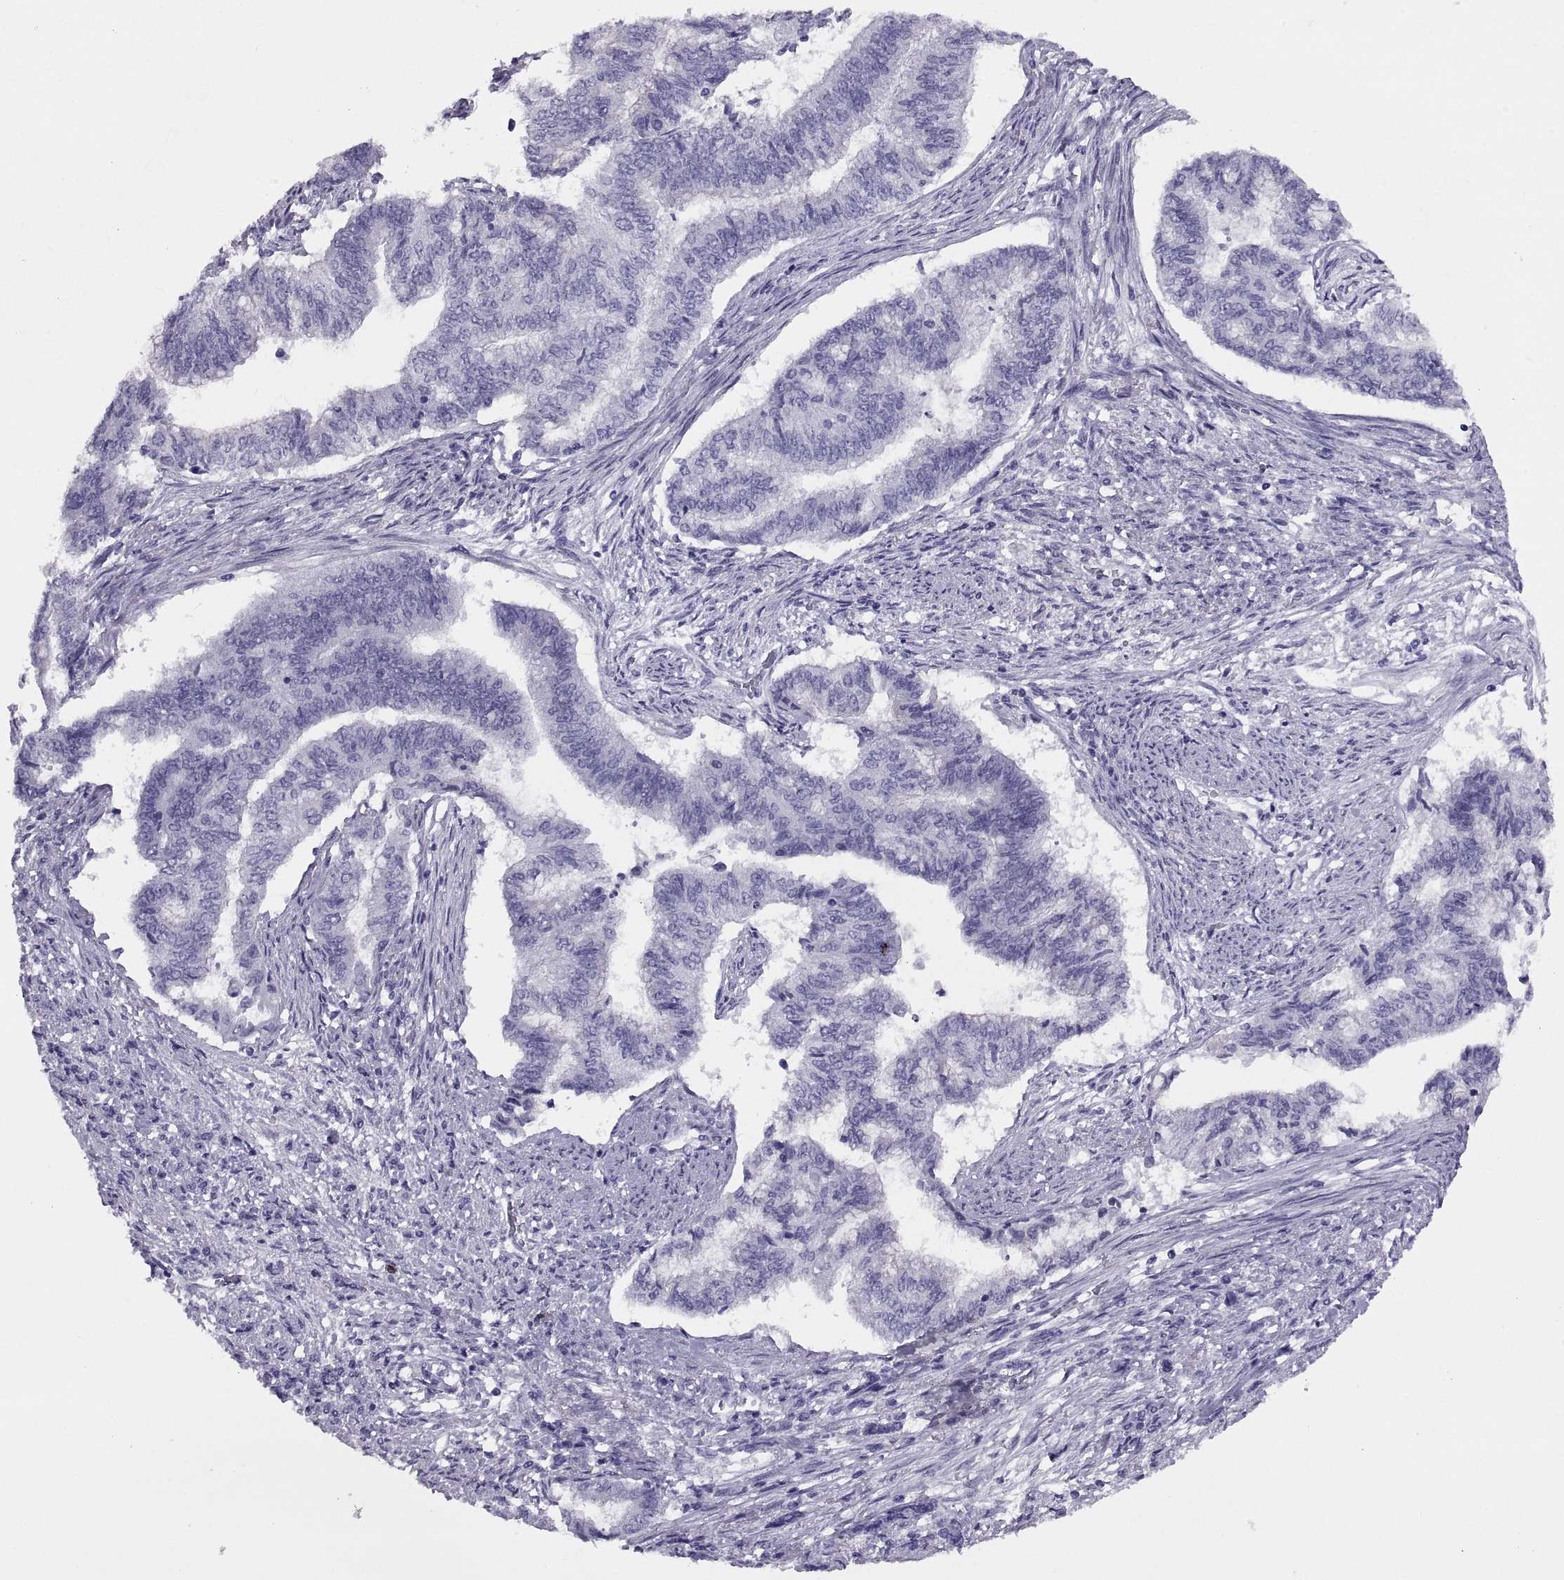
{"staining": {"intensity": "negative", "quantity": "none", "location": "none"}, "tissue": "endometrial cancer", "cell_type": "Tumor cells", "image_type": "cancer", "snomed": [{"axis": "morphology", "description": "Adenocarcinoma, NOS"}, {"axis": "topography", "description": "Endometrium"}], "caption": "Tumor cells show no significant expression in endometrial cancer (adenocarcinoma).", "gene": "RGS20", "patient": {"sex": "female", "age": 65}}